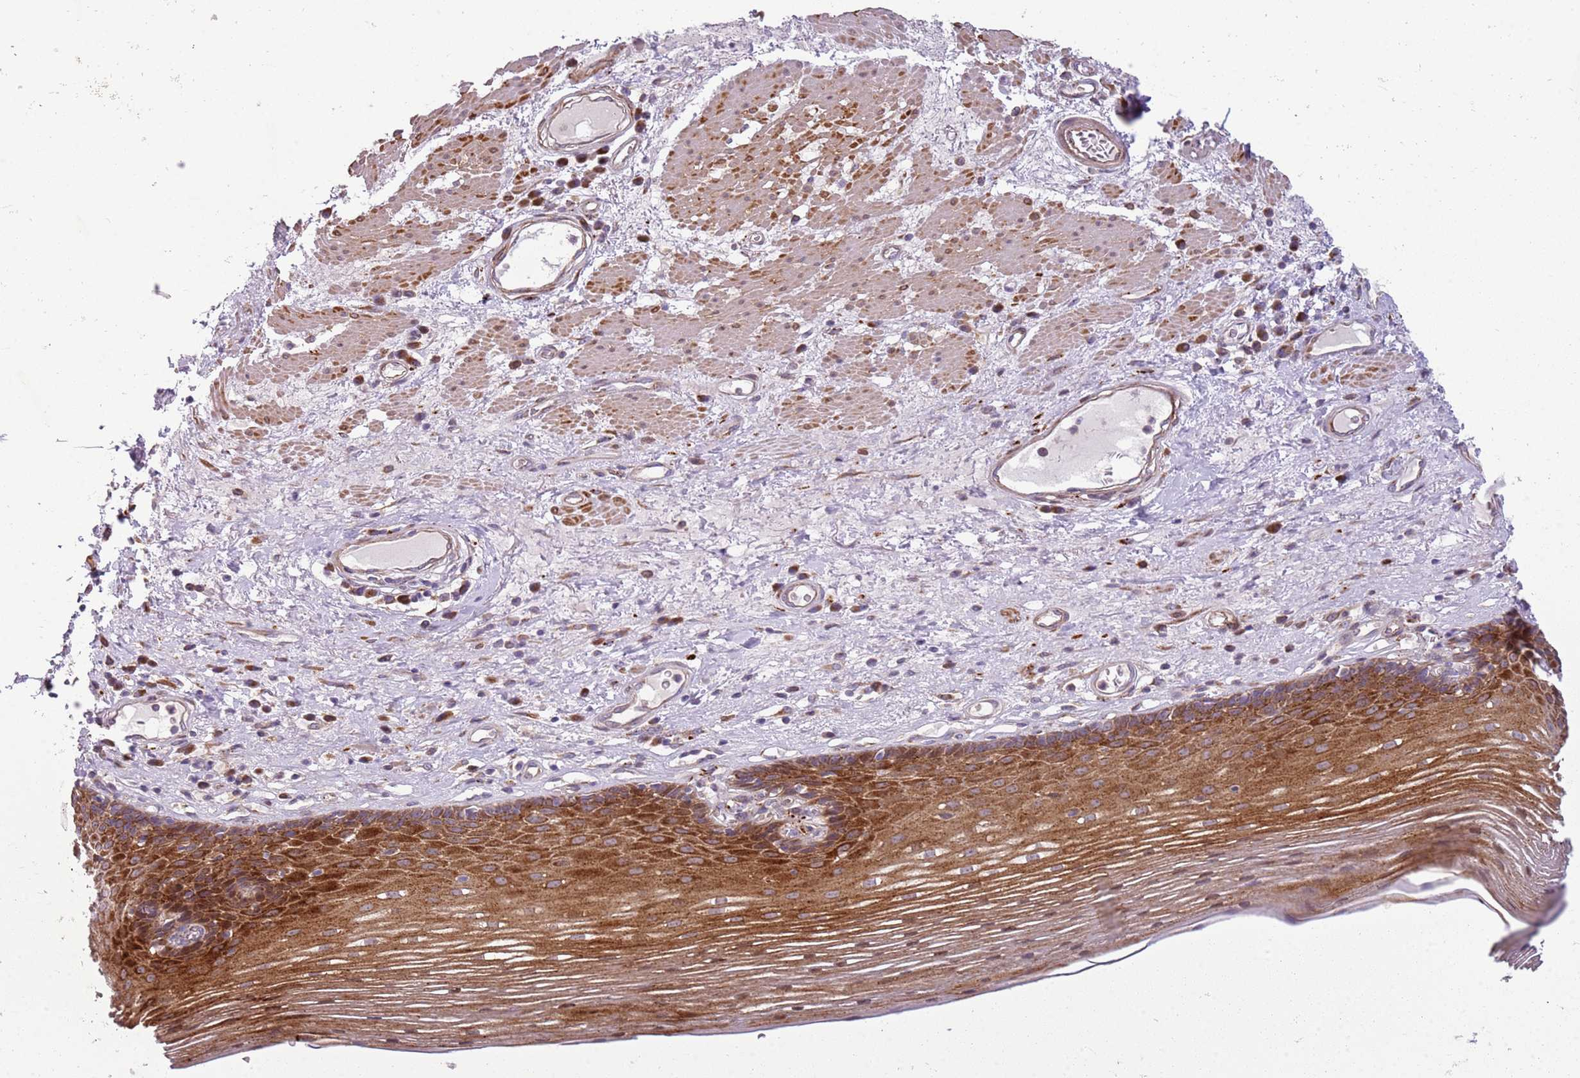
{"staining": {"intensity": "strong", "quantity": "25%-75%", "location": "cytoplasmic/membranous,nuclear"}, "tissue": "esophagus", "cell_type": "Squamous epithelial cells", "image_type": "normal", "snomed": [{"axis": "morphology", "description": "Normal tissue, NOS"}, {"axis": "topography", "description": "Esophagus"}], "caption": "IHC staining of unremarkable esophagus, which demonstrates high levels of strong cytoplasmic/membranous,nuclear expression in about 25%-75% of squamous epithelial cells indicating strong cytoplasmic/membranous,nuclear protein staining. The staining was performed using DAB (brown) for protein detection and nuclei were counterstained in hematoxylin (blue).", "gene": "PVRIG", "patient": {"sex": "male", "age": 62}}